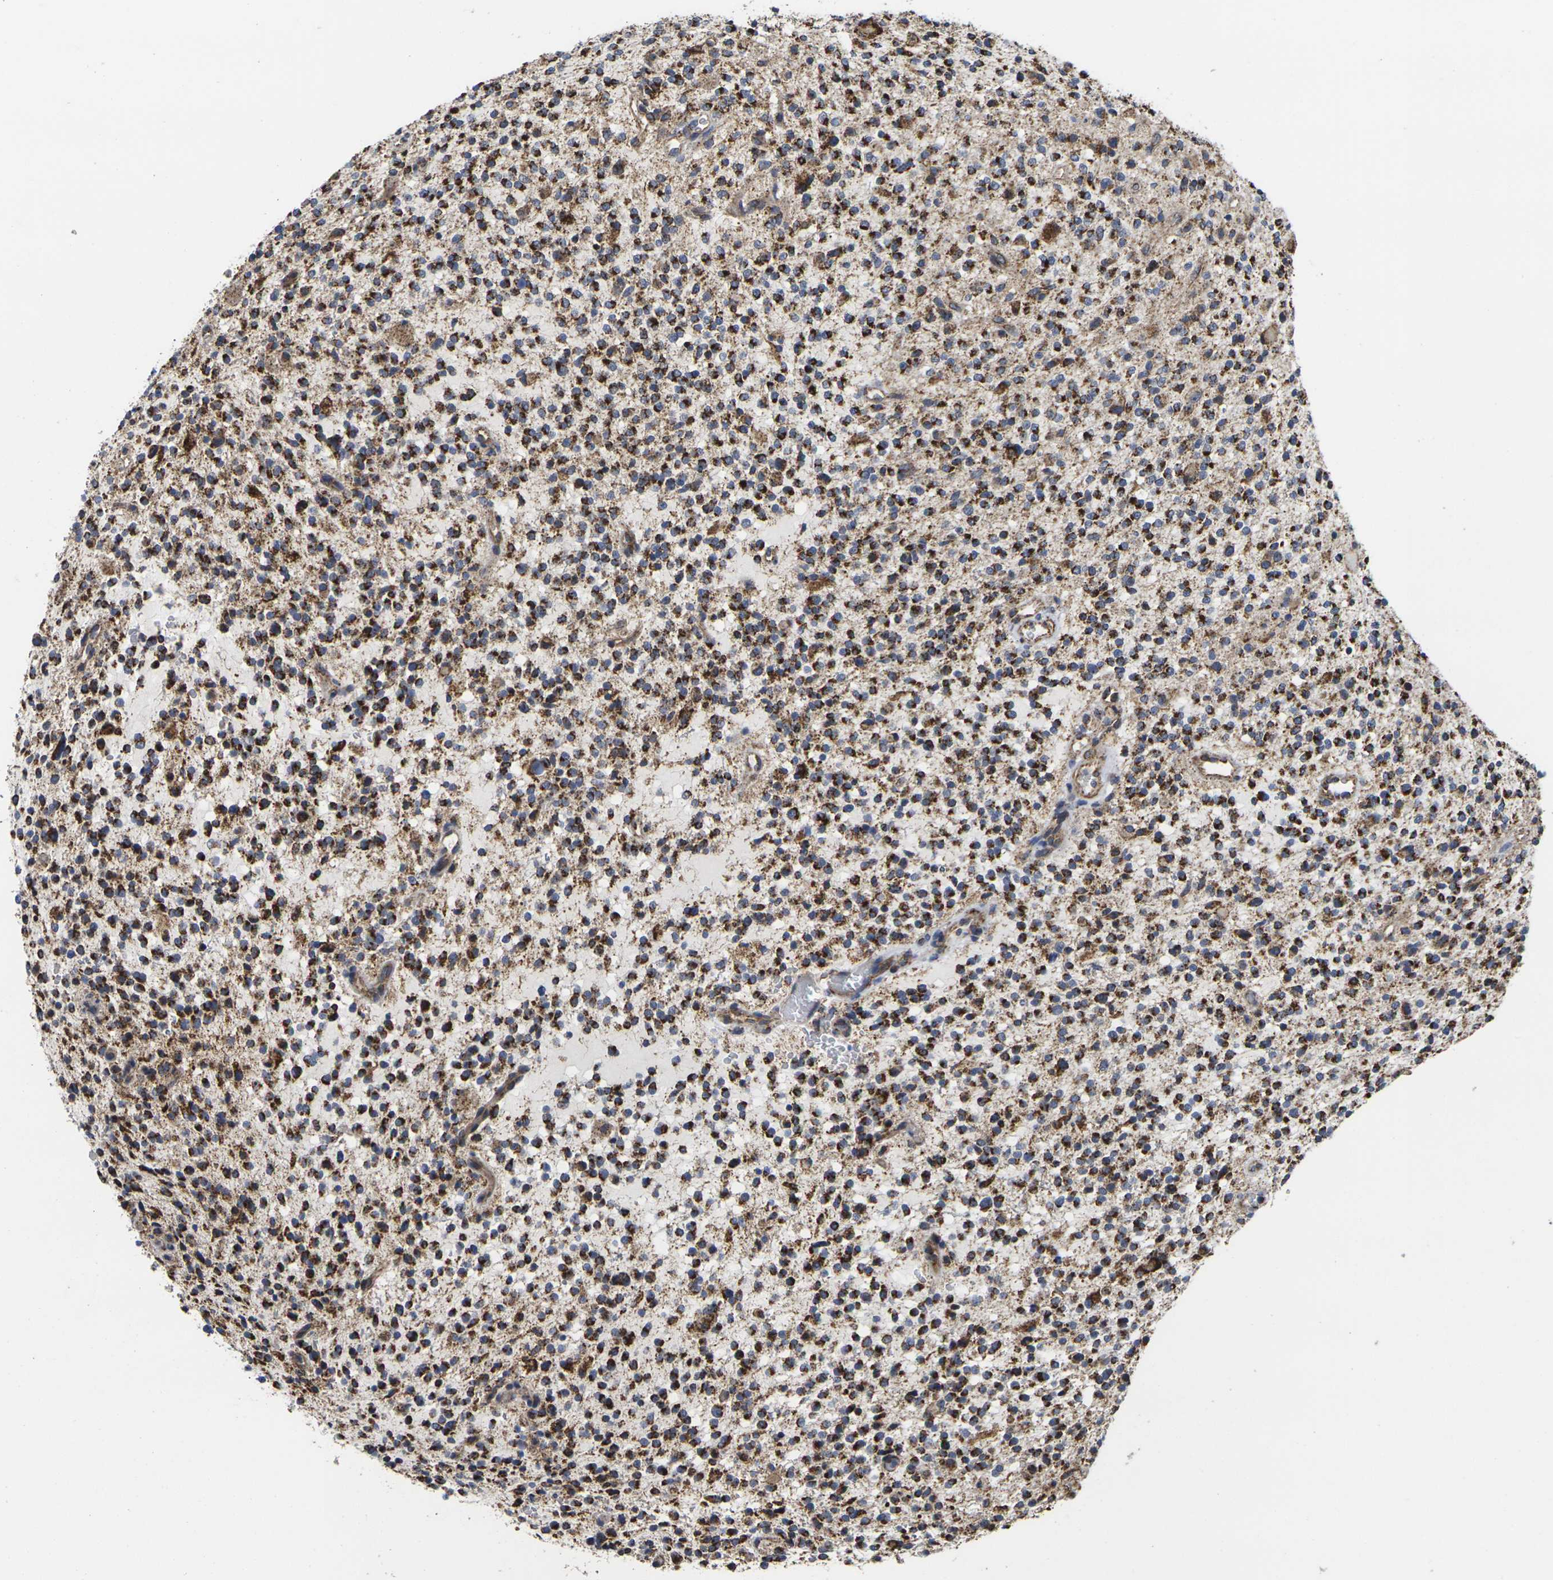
{"staining": {"intensity": "strong", "quantity": "25%-75%", "location": "cytoplasmic/membranous"}, "tissue": "glioma", "cell_type": "Tumor cells", "image_type": "cancer", "snomed": [{"axis": "morphology", "description": "Glioma, malignant, High grade"}, {"axis": "topography", "description": "Brain"}], "caption": "About 25%-75% of tumor cells in malignant glioma (high-grade) show strong cytoplasmic/membranous protein staining as visualized by brown immunohistochemical staining.", "gene": "P2RY11", "patient": {"sex": "male", "age": 48}}